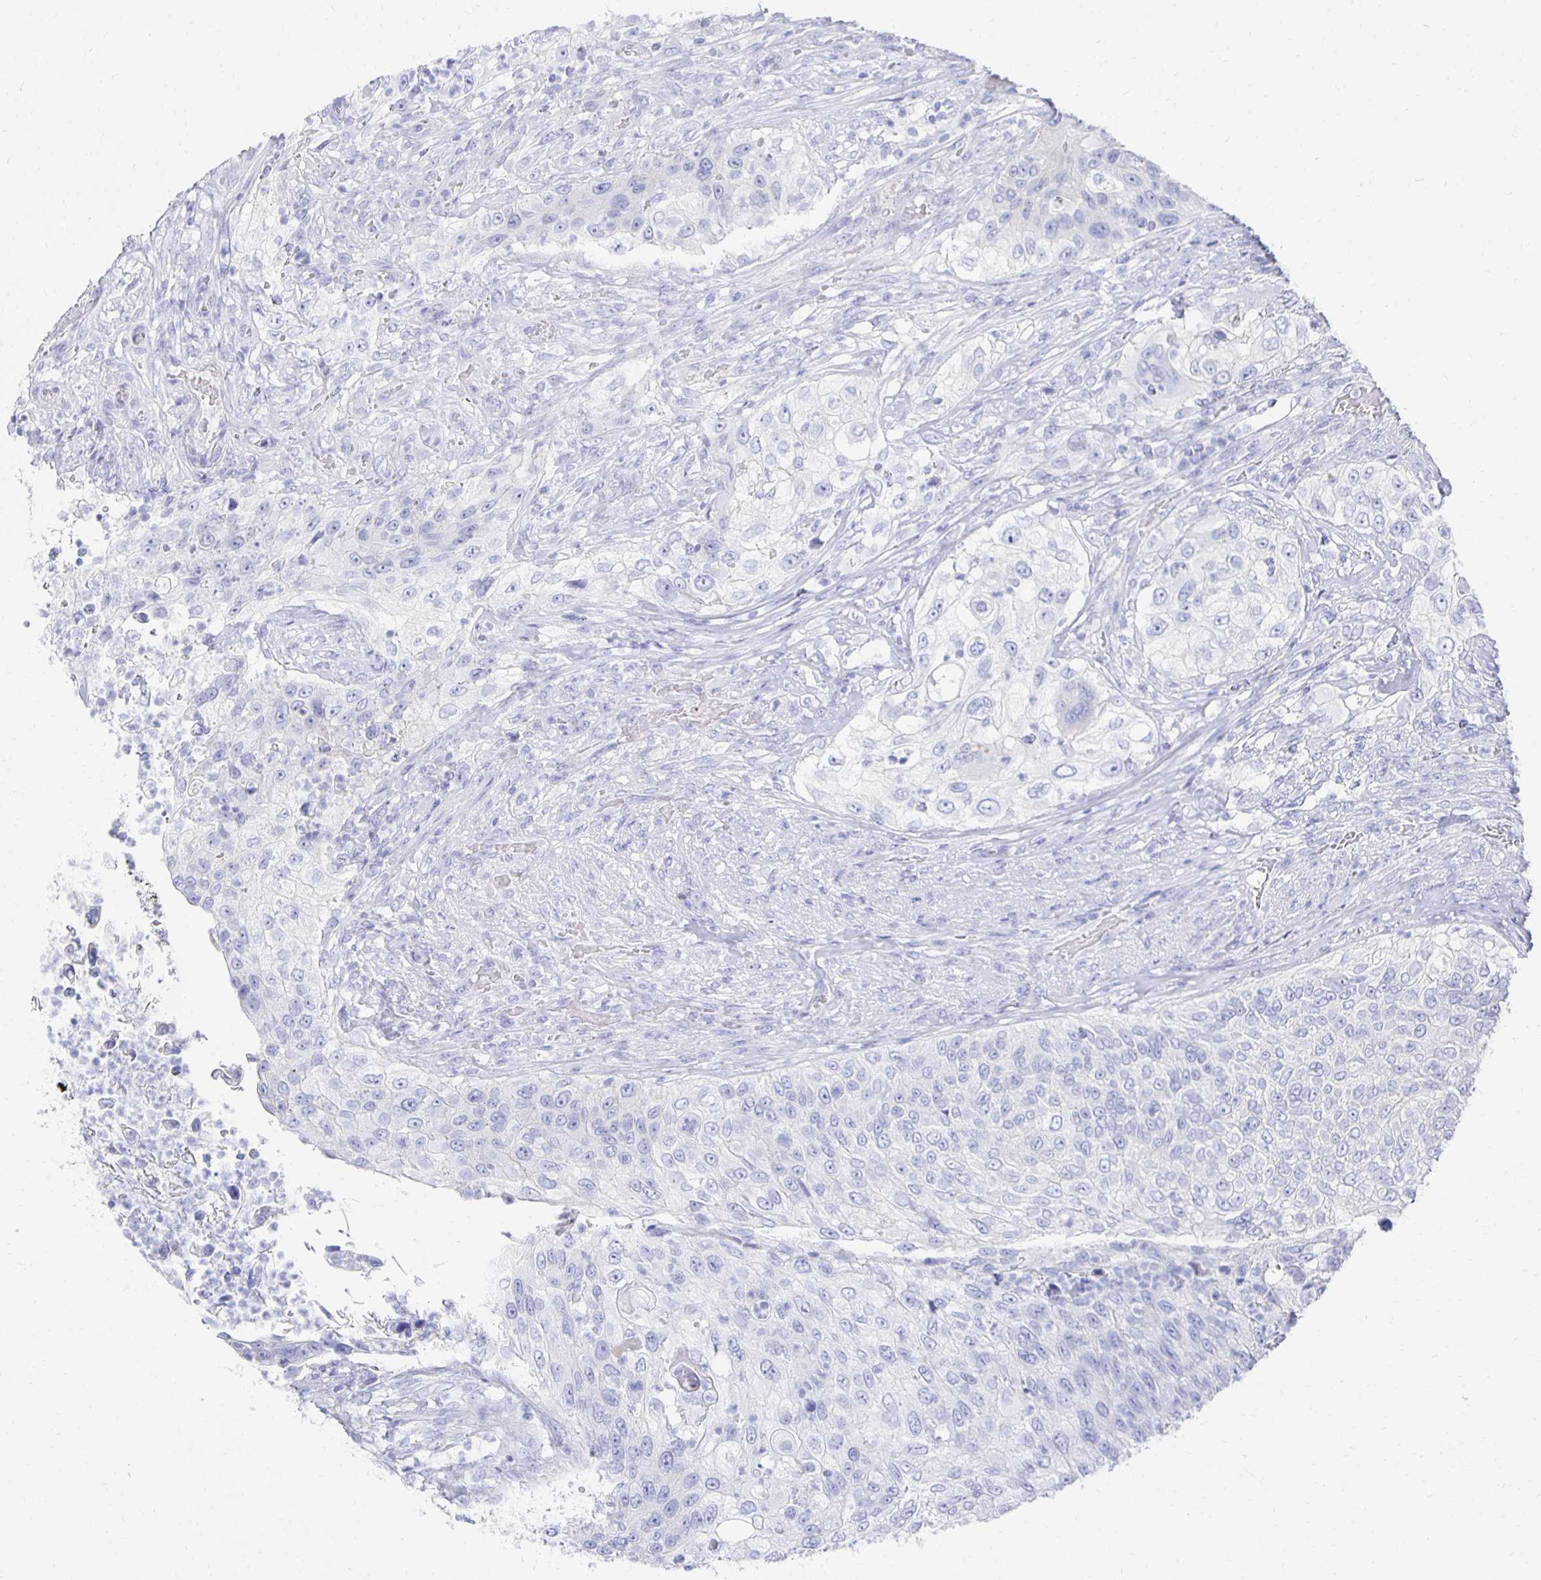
{"staining": {"intensity": "negative", "quantity": "none", "location": "none"}, "tissue": "urothelial cancer", "cell_type": "Tumor cells", "image_type": "cancer", "snomed": [{"axis": "morphology", "description": "Urothelial carcinoma, High grade"}, {"axis": "topography", "description": "Urinary bladder"}], "caption": "High-grade urothelial carcinoma stained for a protein using IHC shows no expression tumor cells.", "gene": "PRDM7", "patient": {"sex": "female", "age": 60}}